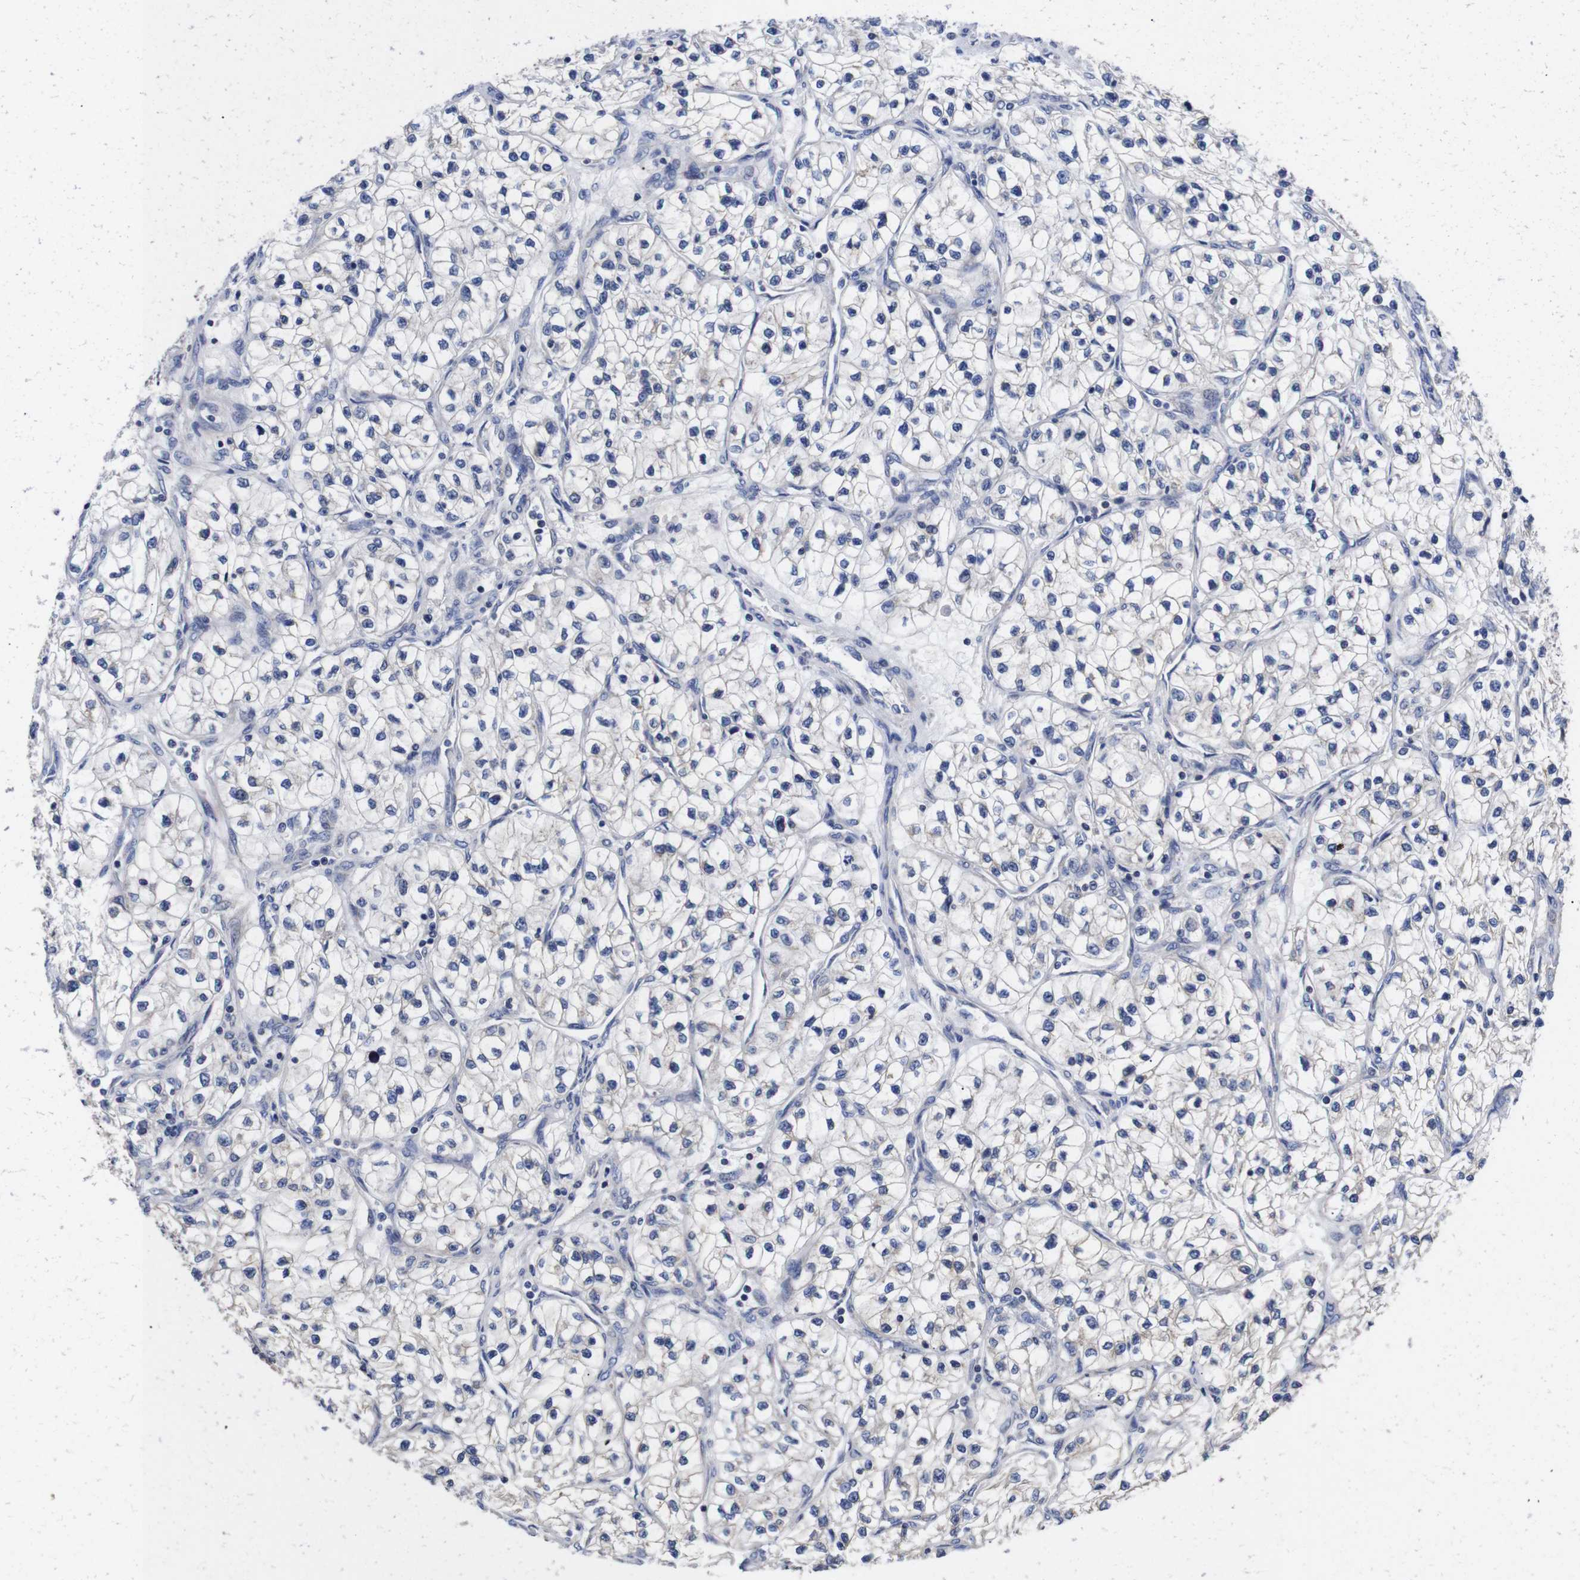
{"staining": {"intensity": "negative", "quantity": "none", "location": "none"}, "tissue": "renal cancer", "cell_type": "Tumor cells", "image_type": "cancer", "snomed": [{"axis": "morphology", "description": "Adenocarcinoma, NOS"}, {"axis": "topography", "description": "Kidney"}], "caption": "The image shows no significant staining in tumor cells of renal cancer (adenocarcinoma).", "gene": "OPN3", "patient": {"sex": "female", "age": 57}}